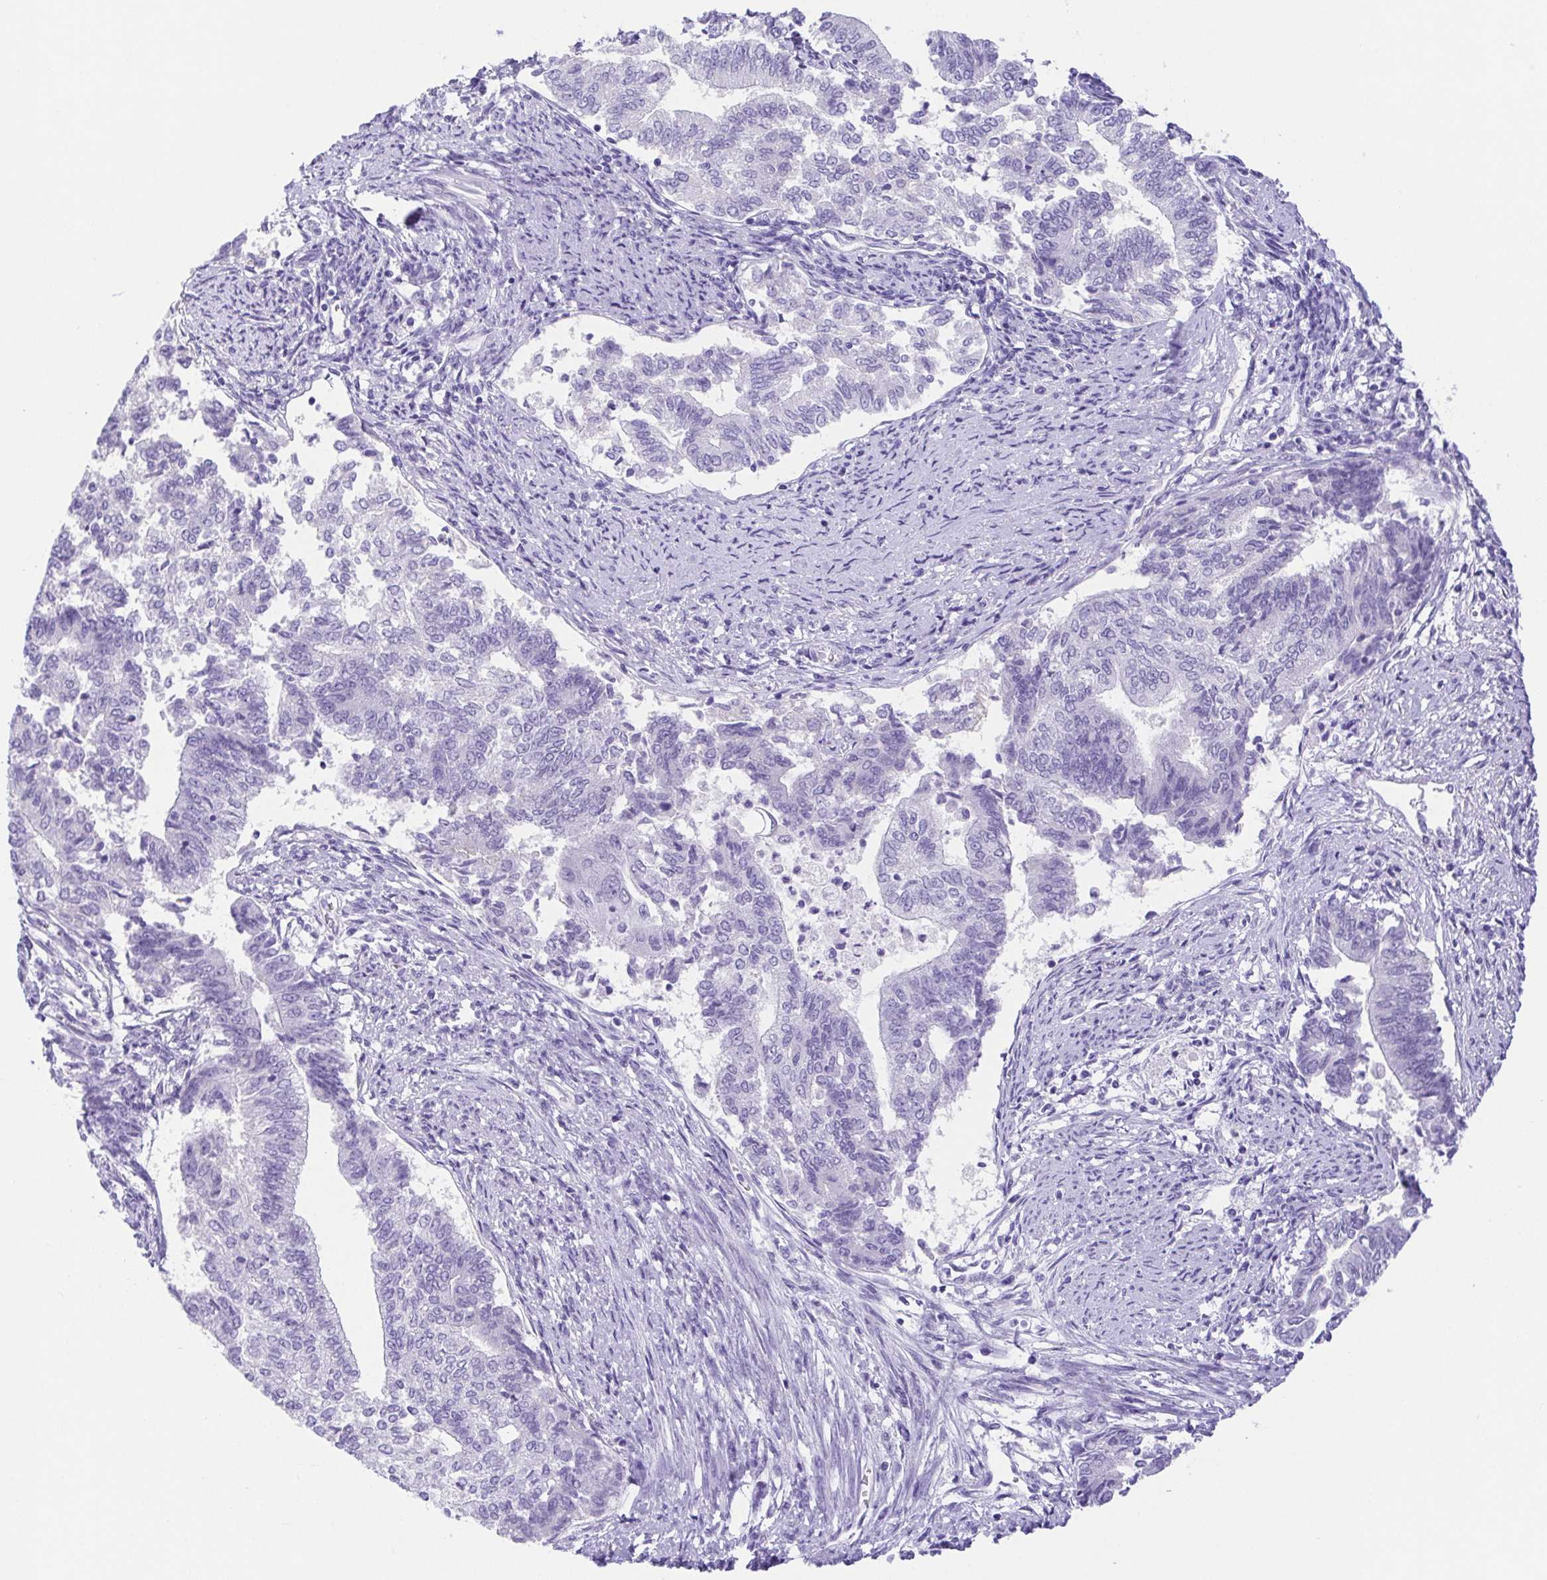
{"staining": {"intensity": "negative", "quantity": "none", "location": "none"}, "tissue": "endometrial cancer", "cell_type": "Tumor cells", "image_type": "cancer", "snomed": [{"axis": "morphology", "description": "Adenocarcinoma, NOS"}, {"axis": "topography", "description": "Endometrium"}], "caption": "DAB (3,3'-diaminobenzidine) immunohistochemical staining of human endometrial cancer (adenocarcinoma) demonstrates no significant positivity in tumor cells.", "gene": "SPATA4", "patient": {"sex": "female", "age": 65}}